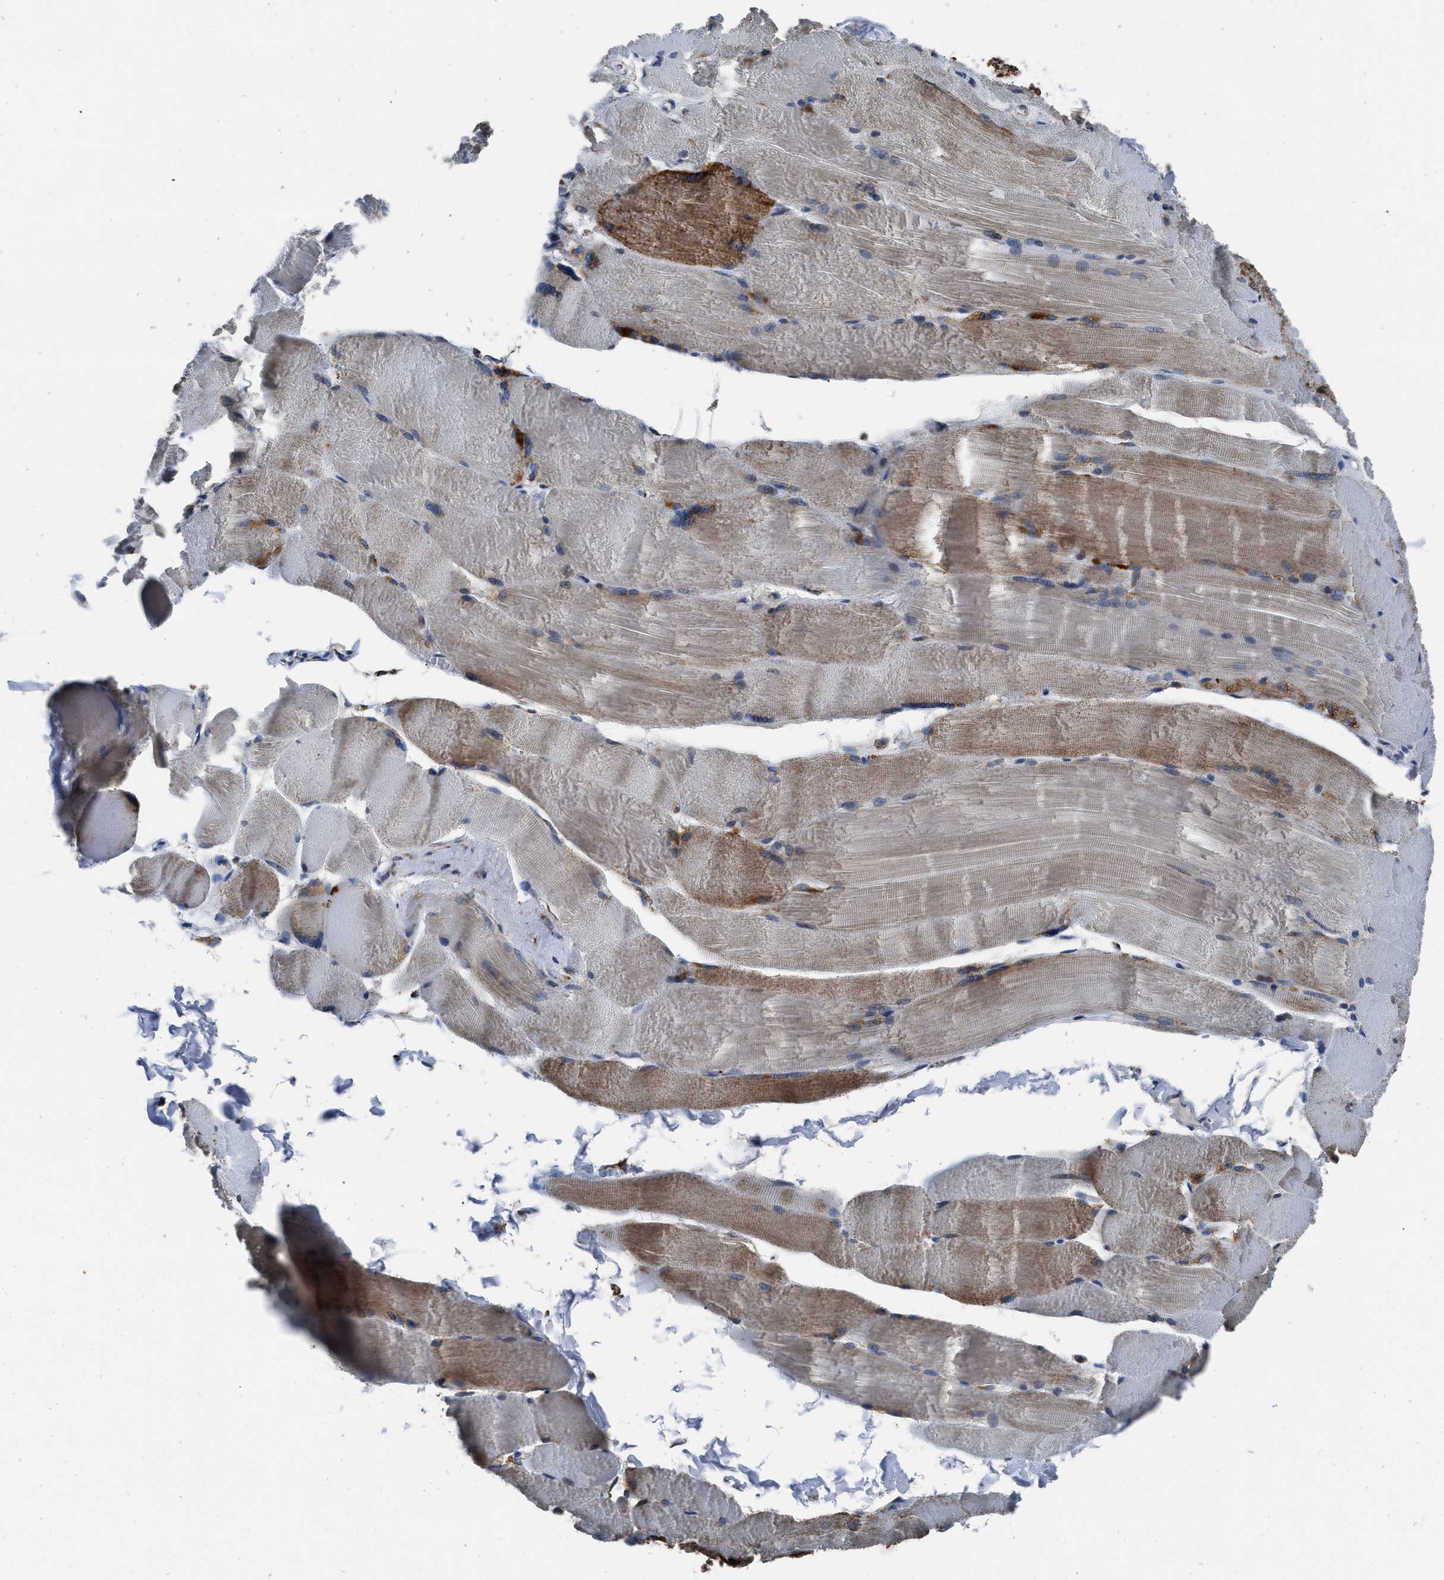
{"staining": {"intensity": "moderate", "quantity": "25%-75%", "location": "cytoplasmic/membranous"}, "tissue": "skeletal muscle", "cell_type": "Myocytes", "image_type": "normal", "snomed": [{"axis": "morphology", "description": "Normal tissue, NOS"}, {"axis": "topography", "description": "Skin"}, {"axis": "topography", "description": "Skeletal muscle"}], "caption": "Immunohistochemical staining of normal skeletal muscle reveals moderate cytoplasmic/membranous protein staining in approximately 25%-75% of myocytes. (IHC, brightfield microscopy, high magnification).", "gene": "NSD3", "patient": {"sex": "male", "age": 83}}